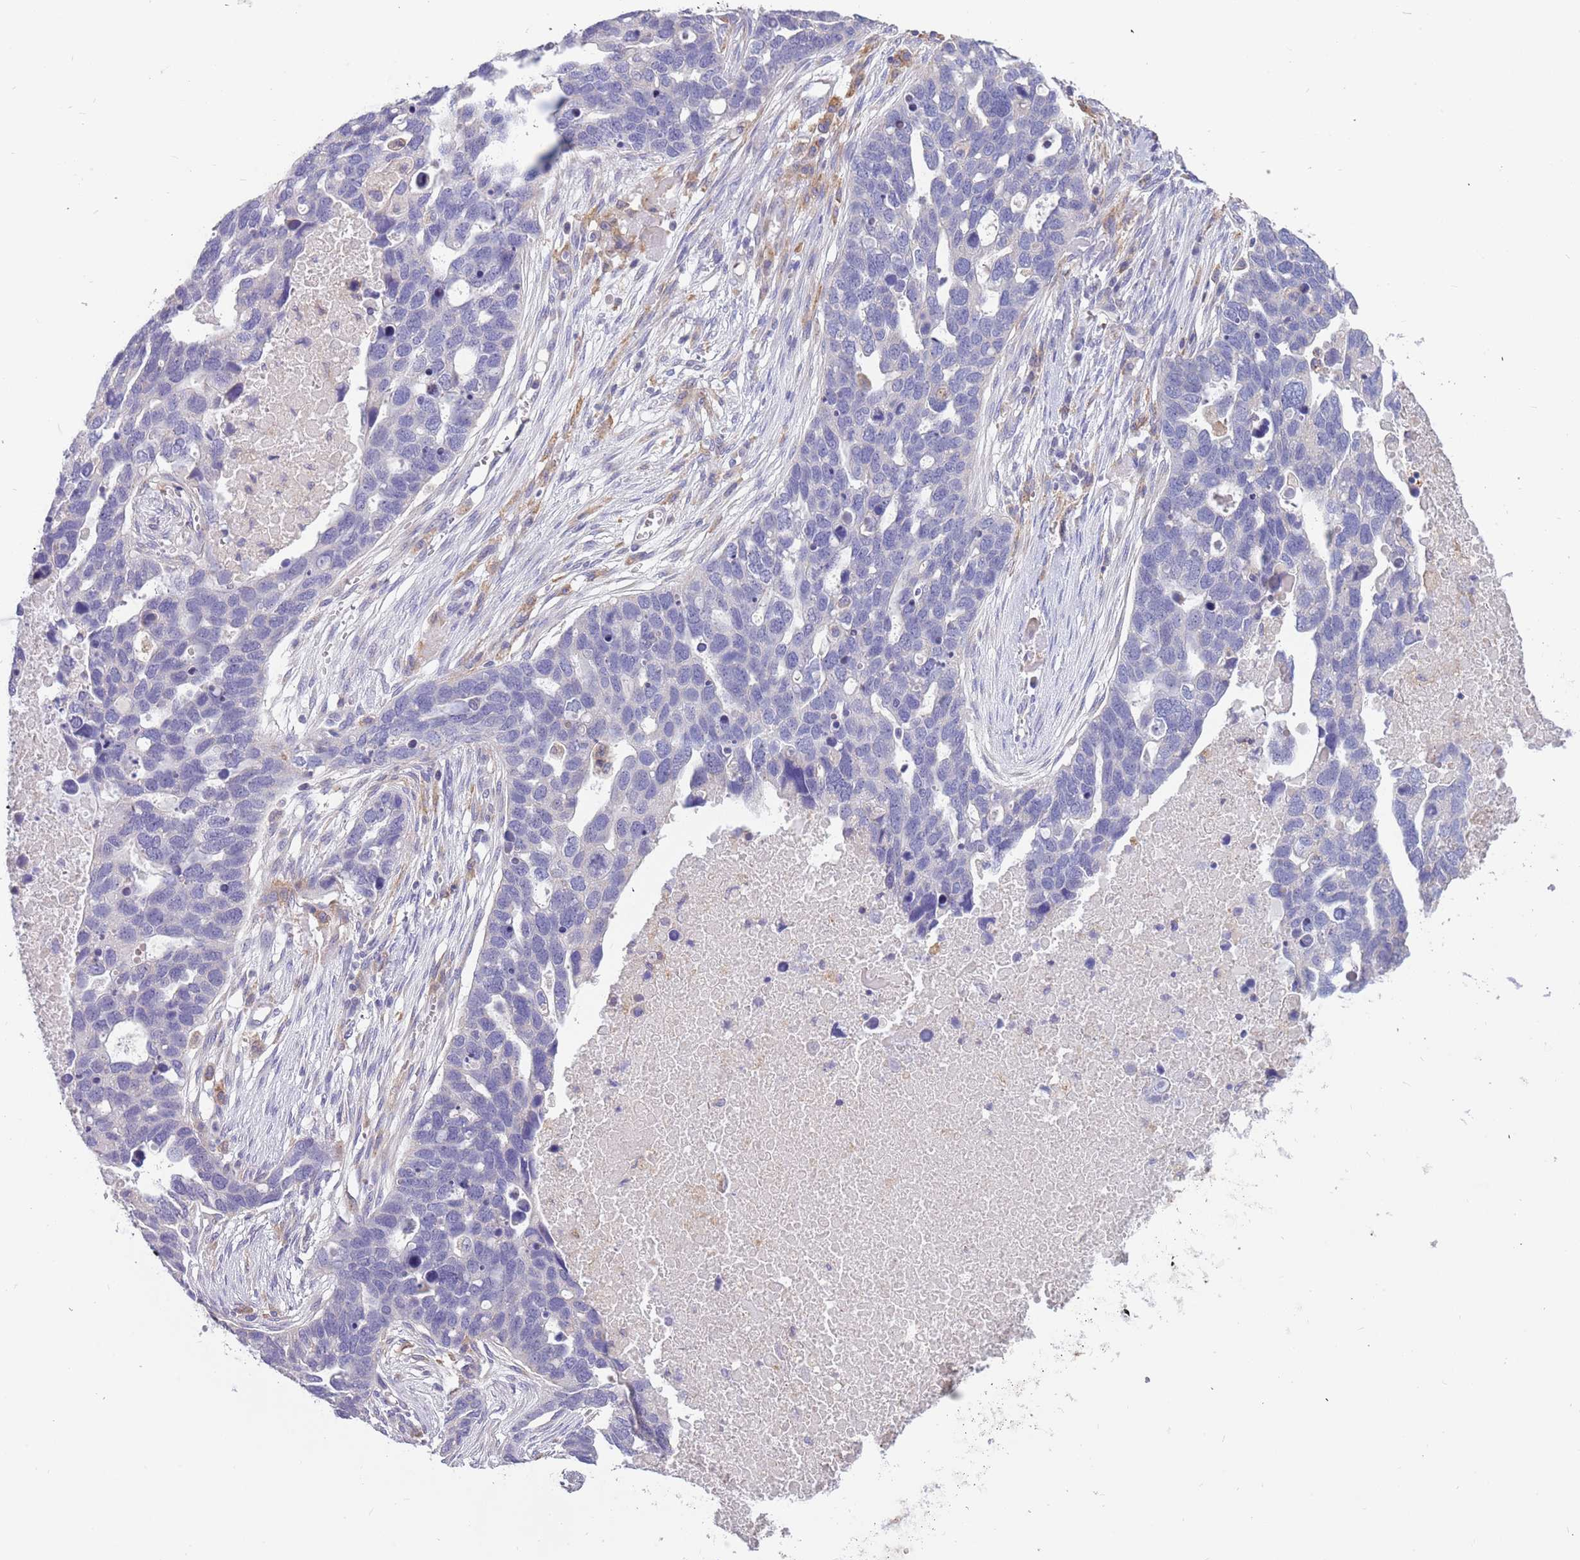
{"staining": {"intensity": "negative", "quantity": "none", "location": "none"}, "tissue": "ovarian cancer", "cell_type": "Tumor cells", "image_type": "cancer", "snomed": [{"axis": "morphology", "description": "Cystadenocarcinoma, serous, NOS"}, {"axis": "topography", "description": "Ovary"}], "caption": "Ovarian cancer stained for a protein using immunohistochemistry (IHC) exhibits no staining tumor cells.", "gene": "RHCG", "patient": {"sex": "female", "age": 54}}